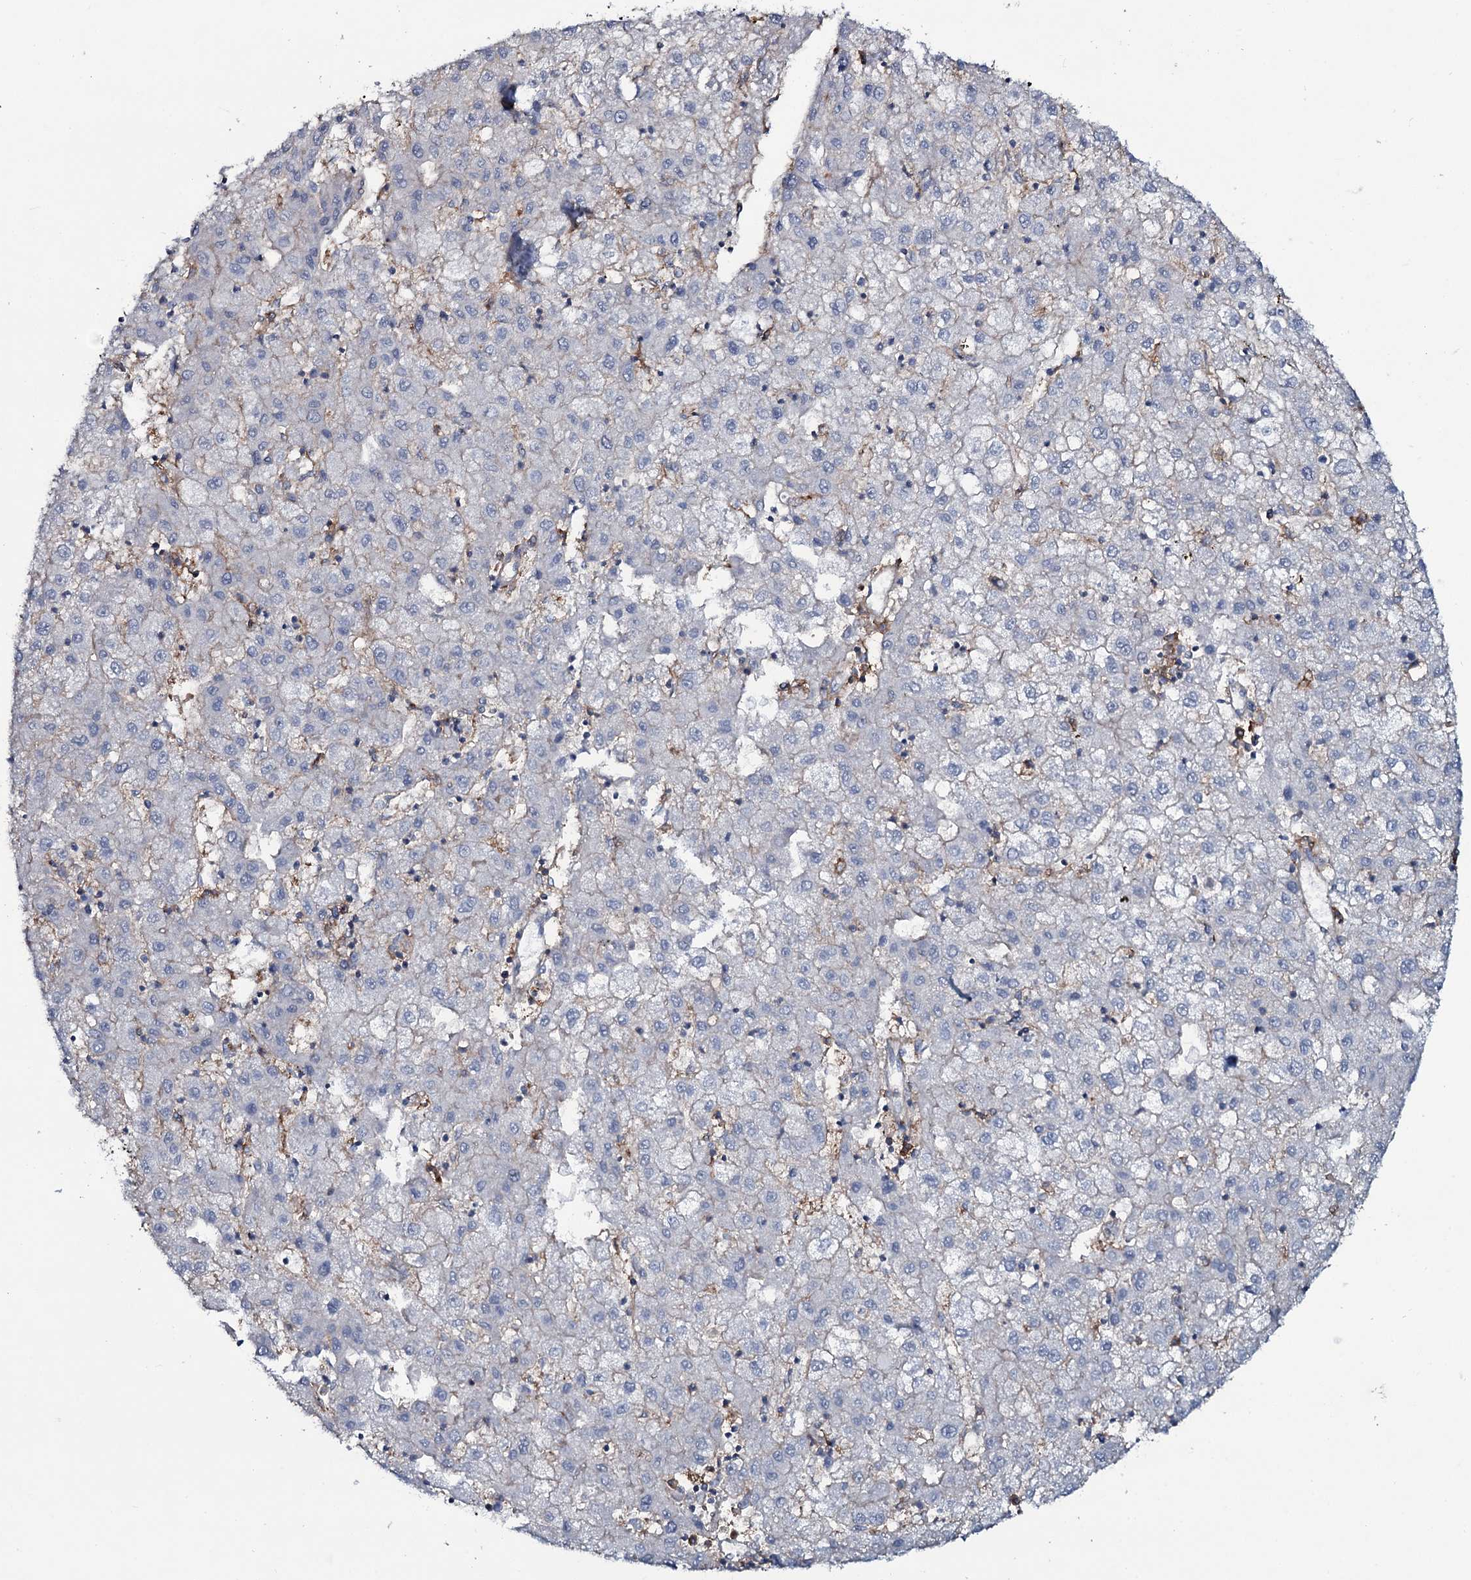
{"staining": {"intensity": "negative", "quantity": "none", "location": "none"}, "tissue": "liver cancer", "cell_type": "Tumor cells", "image_type": "cancer", "snomed": [{"axis": "morphology", "description": "Carcinoma, Hepatocellular, NOS"}, {"axis": "topography", "description": "Liver"}], "caption": "This is an immunohistochemistry (IHC) micrograph of liver cancer. There is no positivity in tumor cells.", "gene": "SNAP23", "patient": {"sex": "male", "age": 72}}